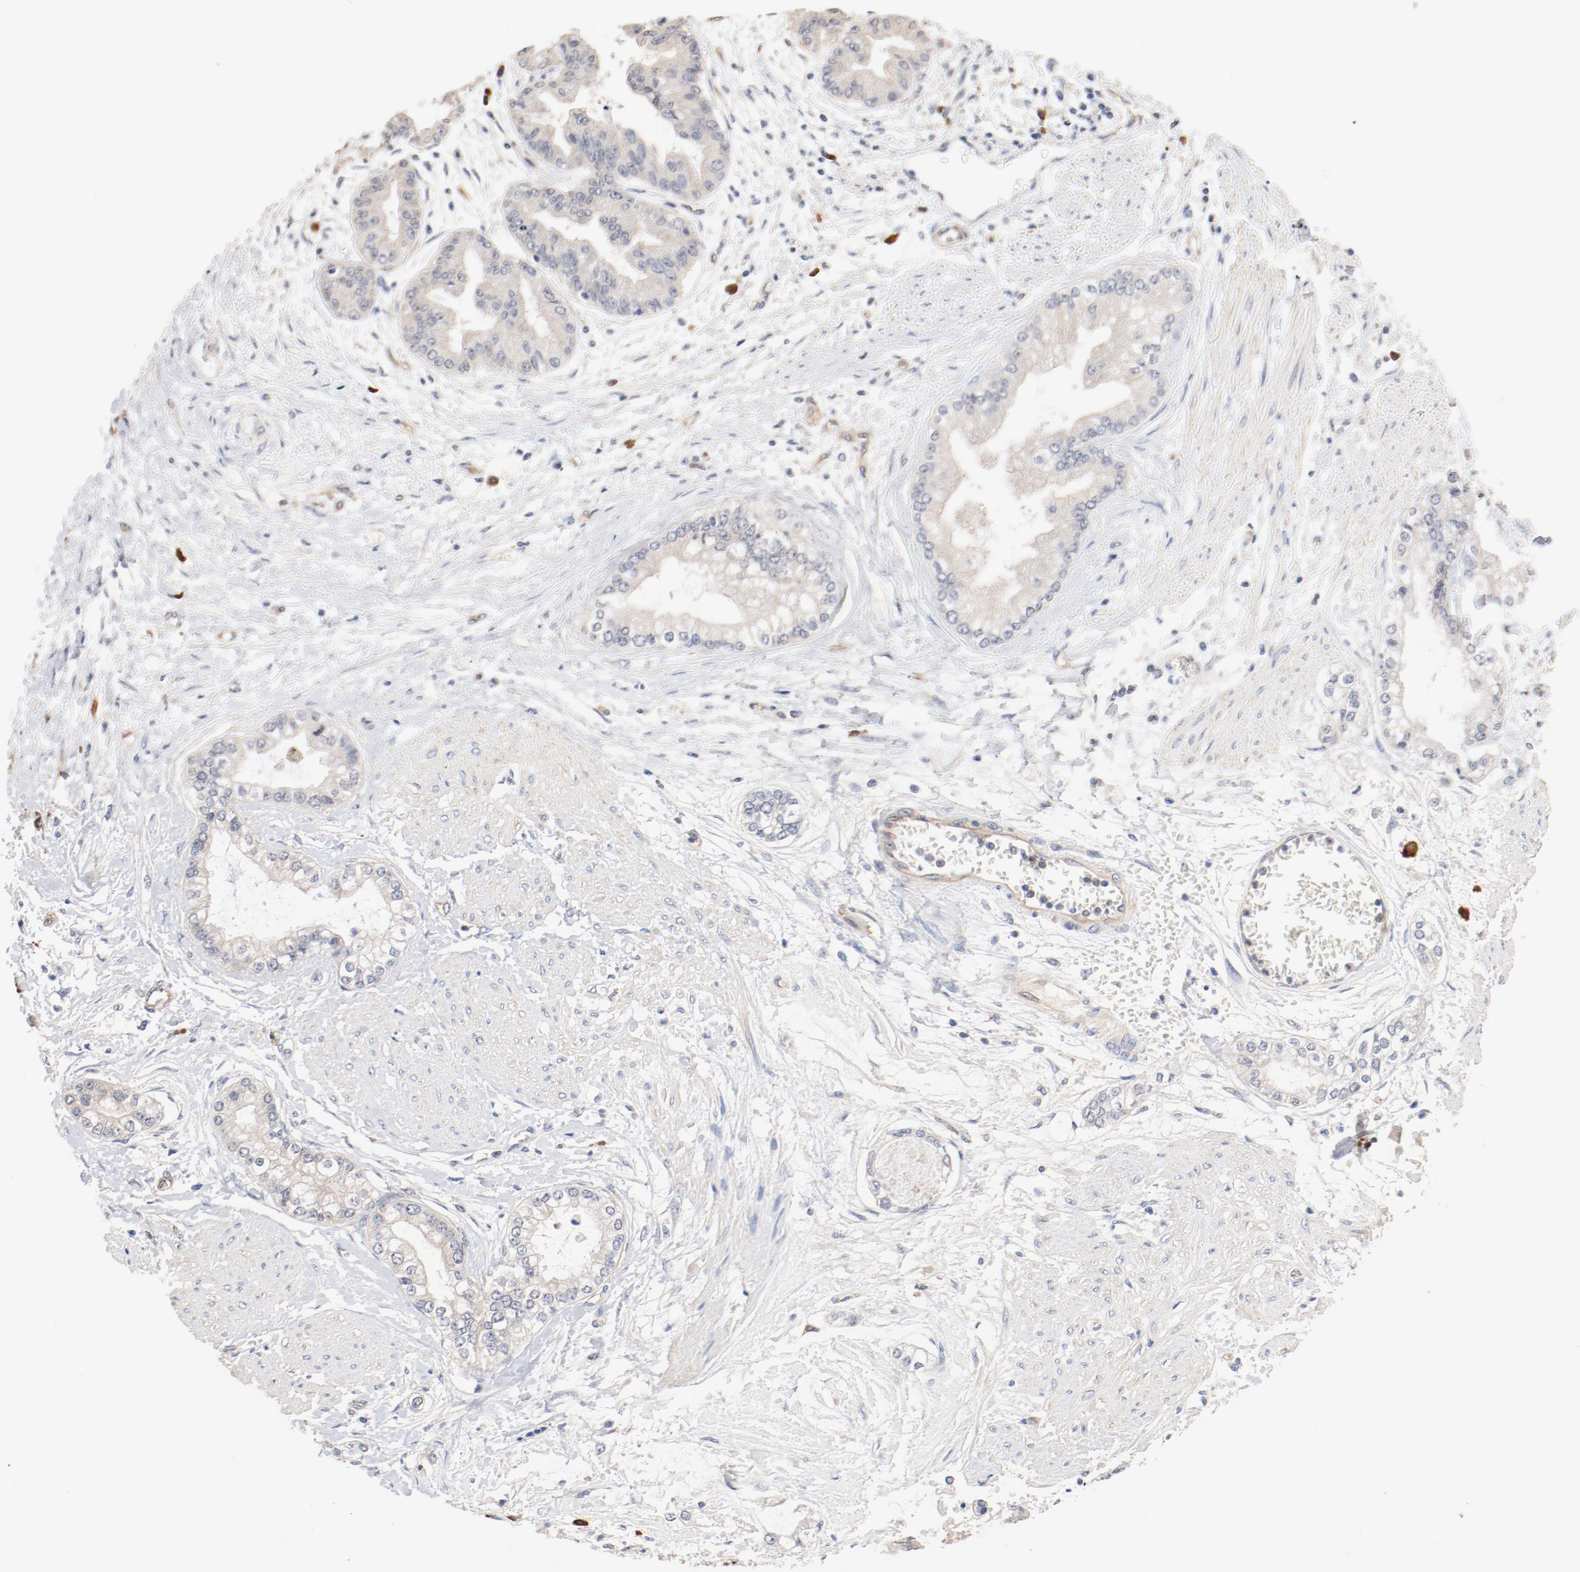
{"staining": {"intensity": "weak", "quantity": "<25%", "location": "cytoplasmic/membranous"}, "tissue": "liver cancer", "cell_type": "Tumor cells", "image_type": "cancer", "snomed": [{"axis": "morphology", "description": "Cholangiocarcinoma"}, {"axis": "topography", "description": "Liver"}], "caption": "The micrograph reveals no staining of tumor cells in cholangiocarcinoma (liver). (DAB (3,3'-diaminobenzidine) IHC, high magnification).", "gene": "UBE2J1", "patient": {"sex": "female", "age": 79}}